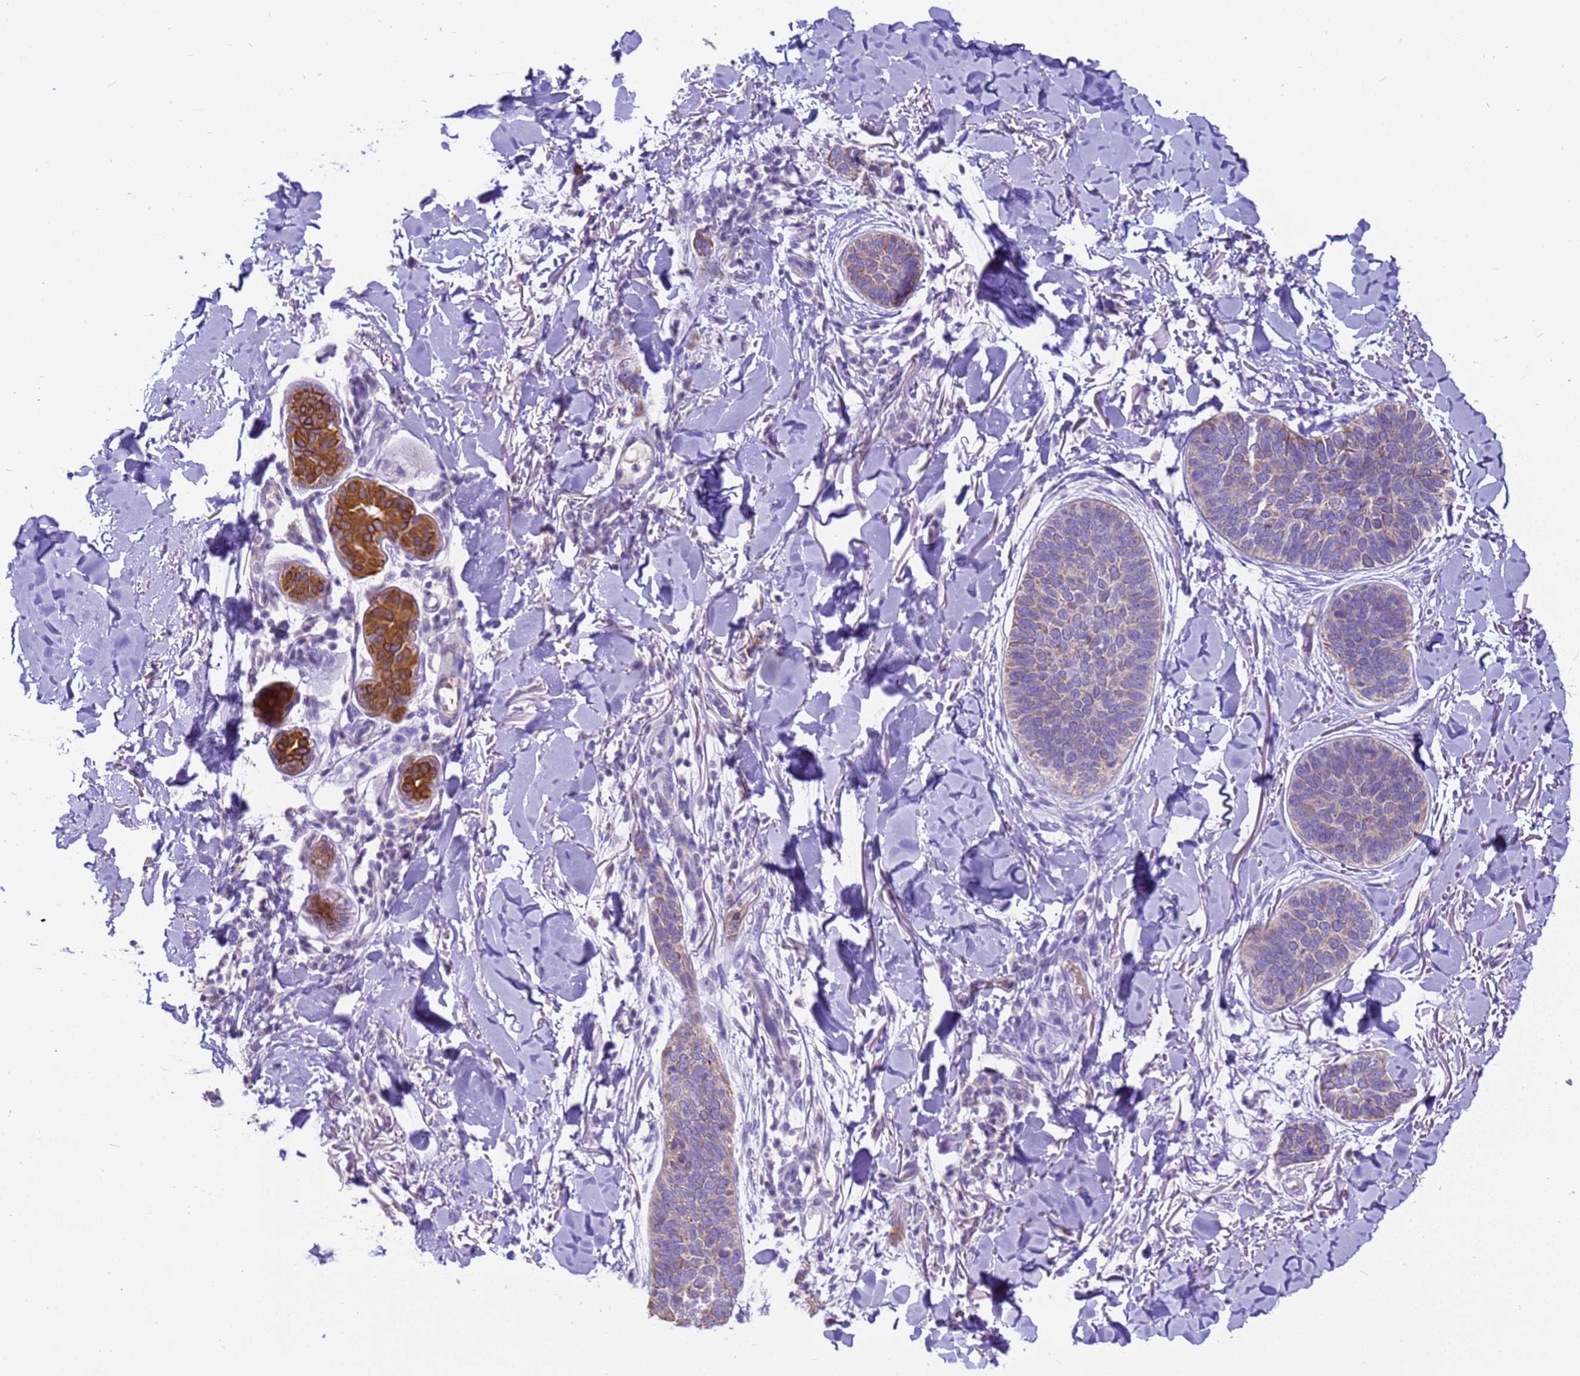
{"staining": {"intensity": "negative", "quantity": "none", "location": "none"}, "tissue": "skin cancer", "cell_type": "Tumor cells", "image_type": "cancer", "snomed": [{"axis": "morphology", "description": "Basal cell carcinoma"}, {"axis": "topography", "description": "Skin"}], "caption": "IHC image of neoplastic tissue: human skin cancer stained with DAB displays no significant protein staining in tumor cells.", "gene": "PIEZO2", "patient": {"sex": "male", "age": 85}}